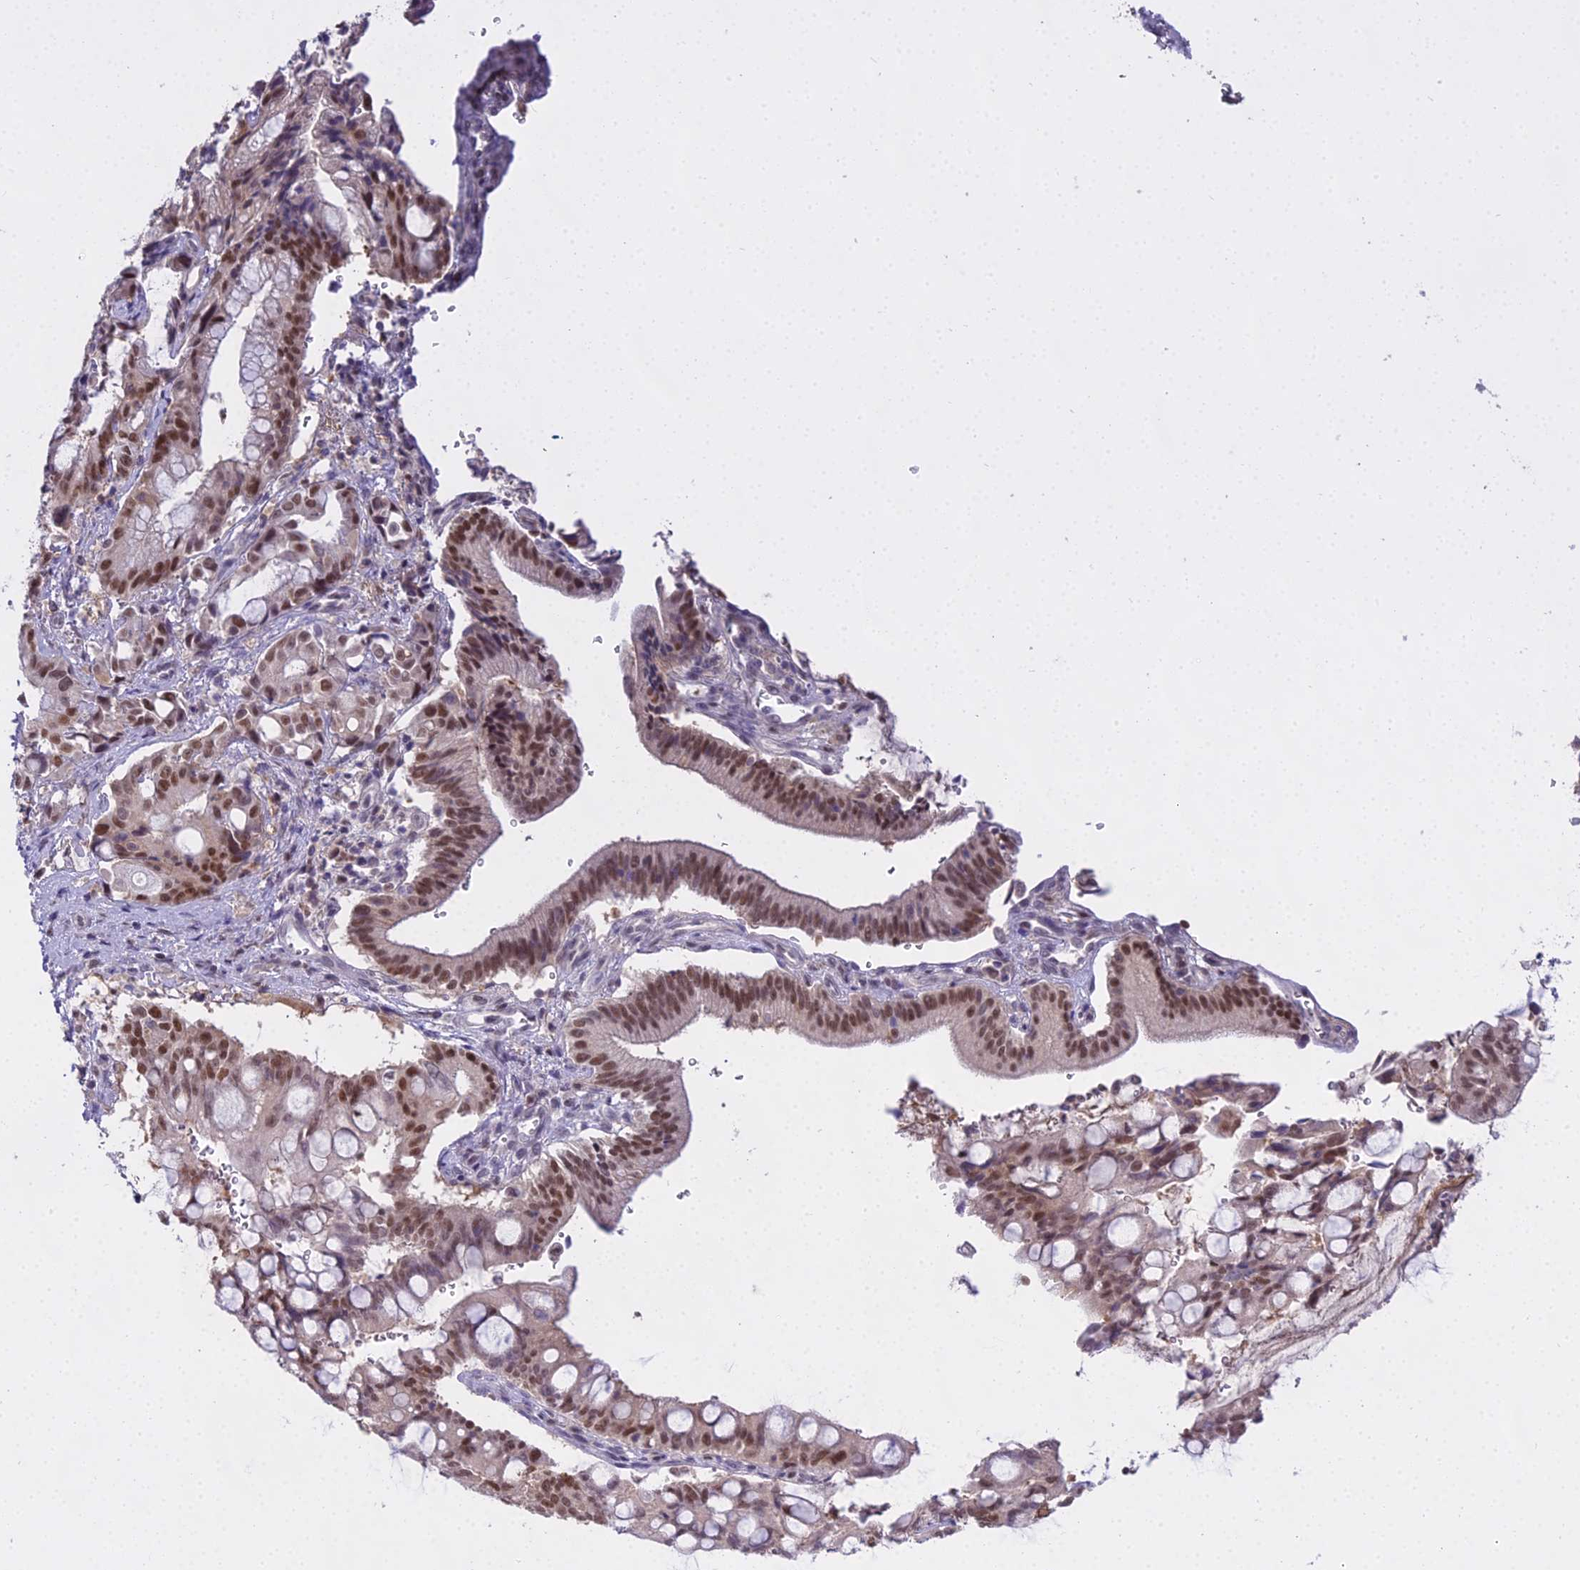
{"staining": {"intensity": "moderate", "quantity": ">75%", "location": "nuclear"}, "tissue": "pancreatic cancer", "cell_type": "Tumor cells", "image_type": "cancer", "snomed": [{"axis": "morphology", "description": "Adenocarcinoma, NOS"}, {"axis": "topography", "description": "Pancreas"}], "caption": "The image exhibits immunohistochemical staining of pancreatic cancer (adenocarcinoma). There is moderate nuclear staining is appreciated in approximately >75% of tumor cells.", "gene": "MAT2A", "patient": {"sex": "male", "age": 68}}